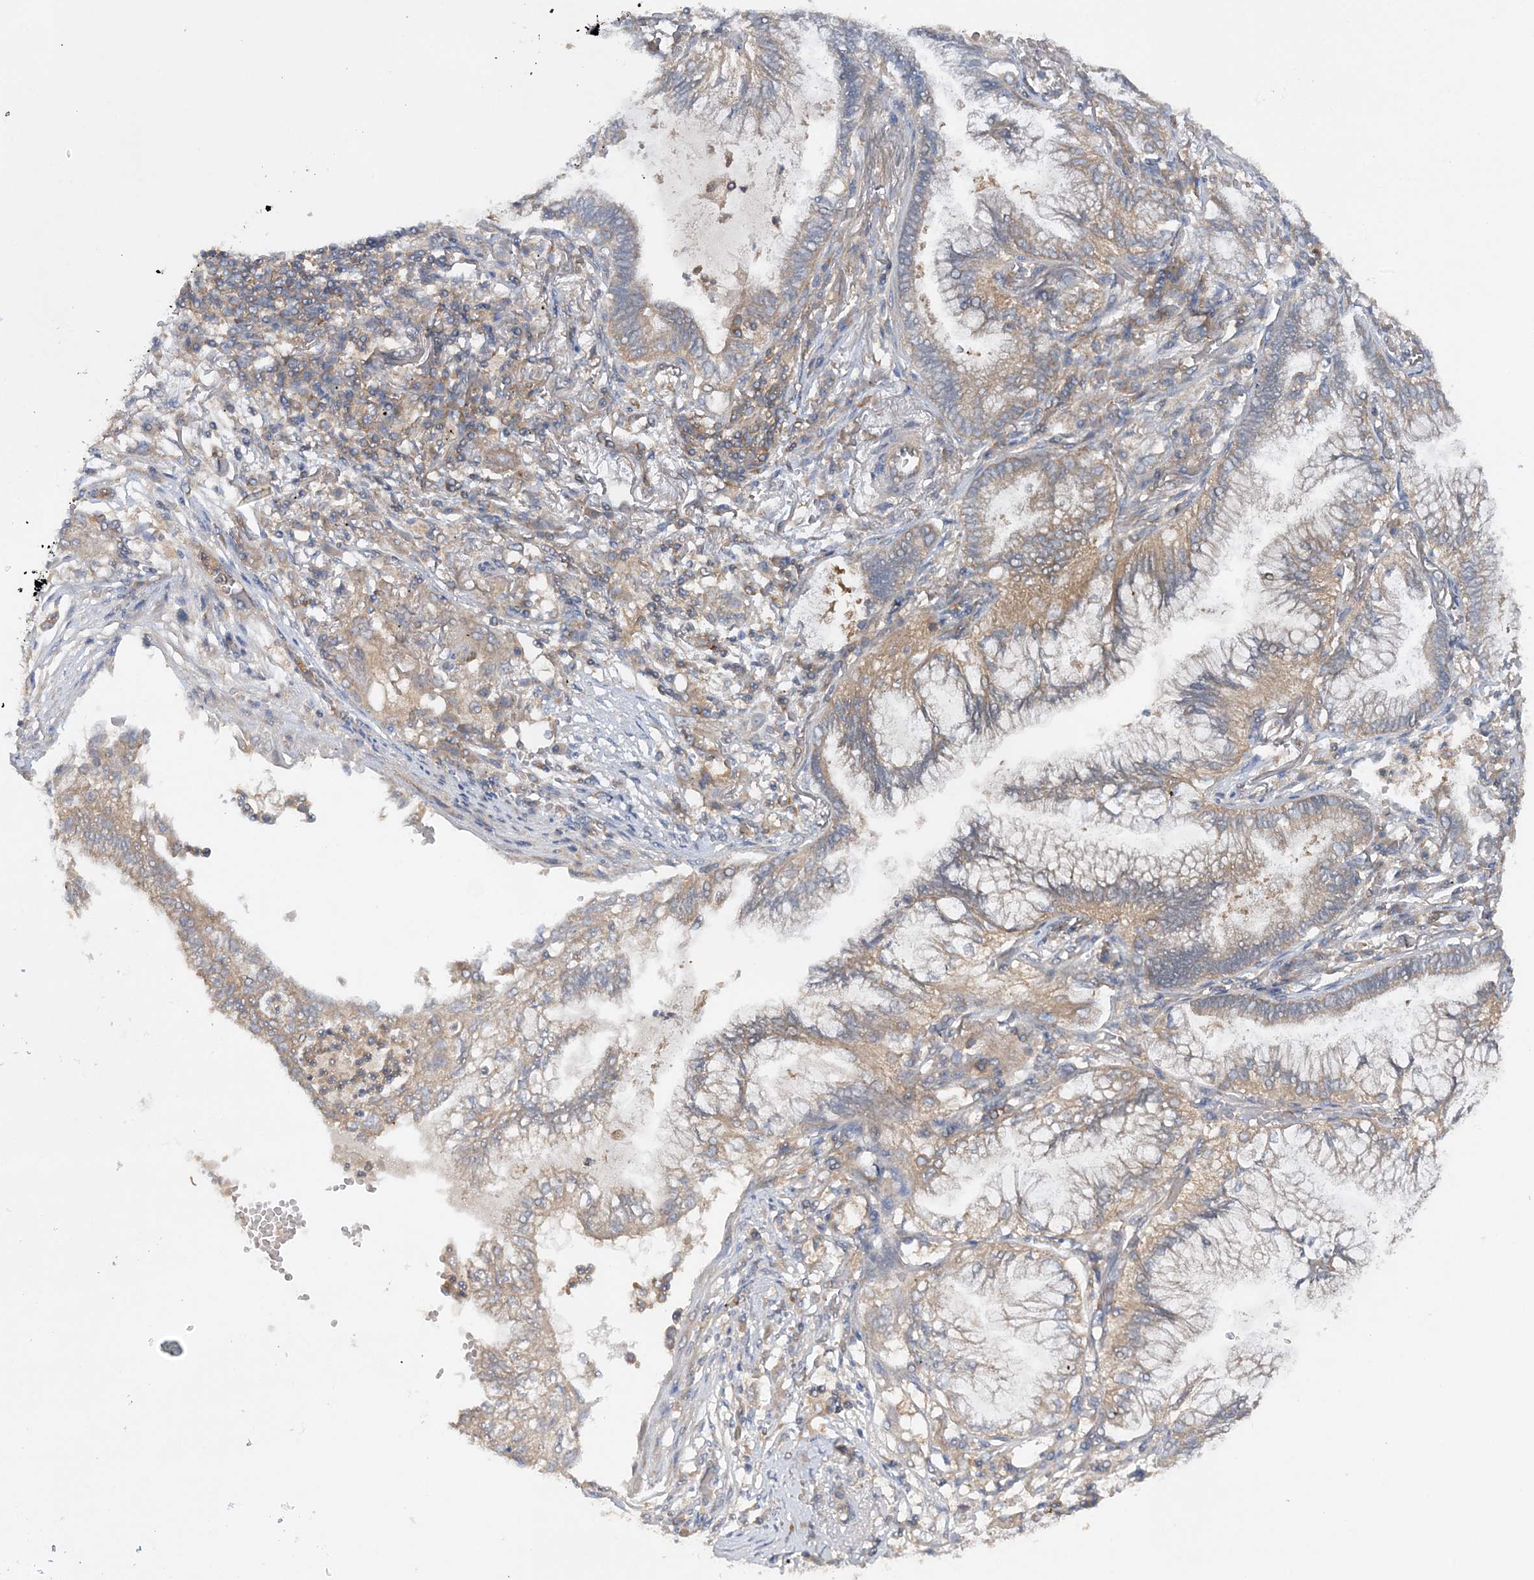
{"staining": {"intensity": "moderate", "quantity": ">75%", "location": "cytoplasmic/membranous"}, "tissue": "lung cancer", "cell_type": "Tumor cells", "image_type": "cancer", "snomed": [{"axis": "morphology", "description": "Adenocarcinoma, NOS"}, {"axis": "topography", "description": "Lung"}], "caption": "Brown immunohistochemical staining in lung cancer reveals moderate cytoplasmic/membranous positivity in approximately >75% of tumor cells. The staining was performed using DAB (3,3'-diaminobenzidine), with brown indicating positive protein expression. Nuclei are stained blue with hematoxylin.", "gene": "ACAP2", "patient": {"sex": "female", "age": 70}}